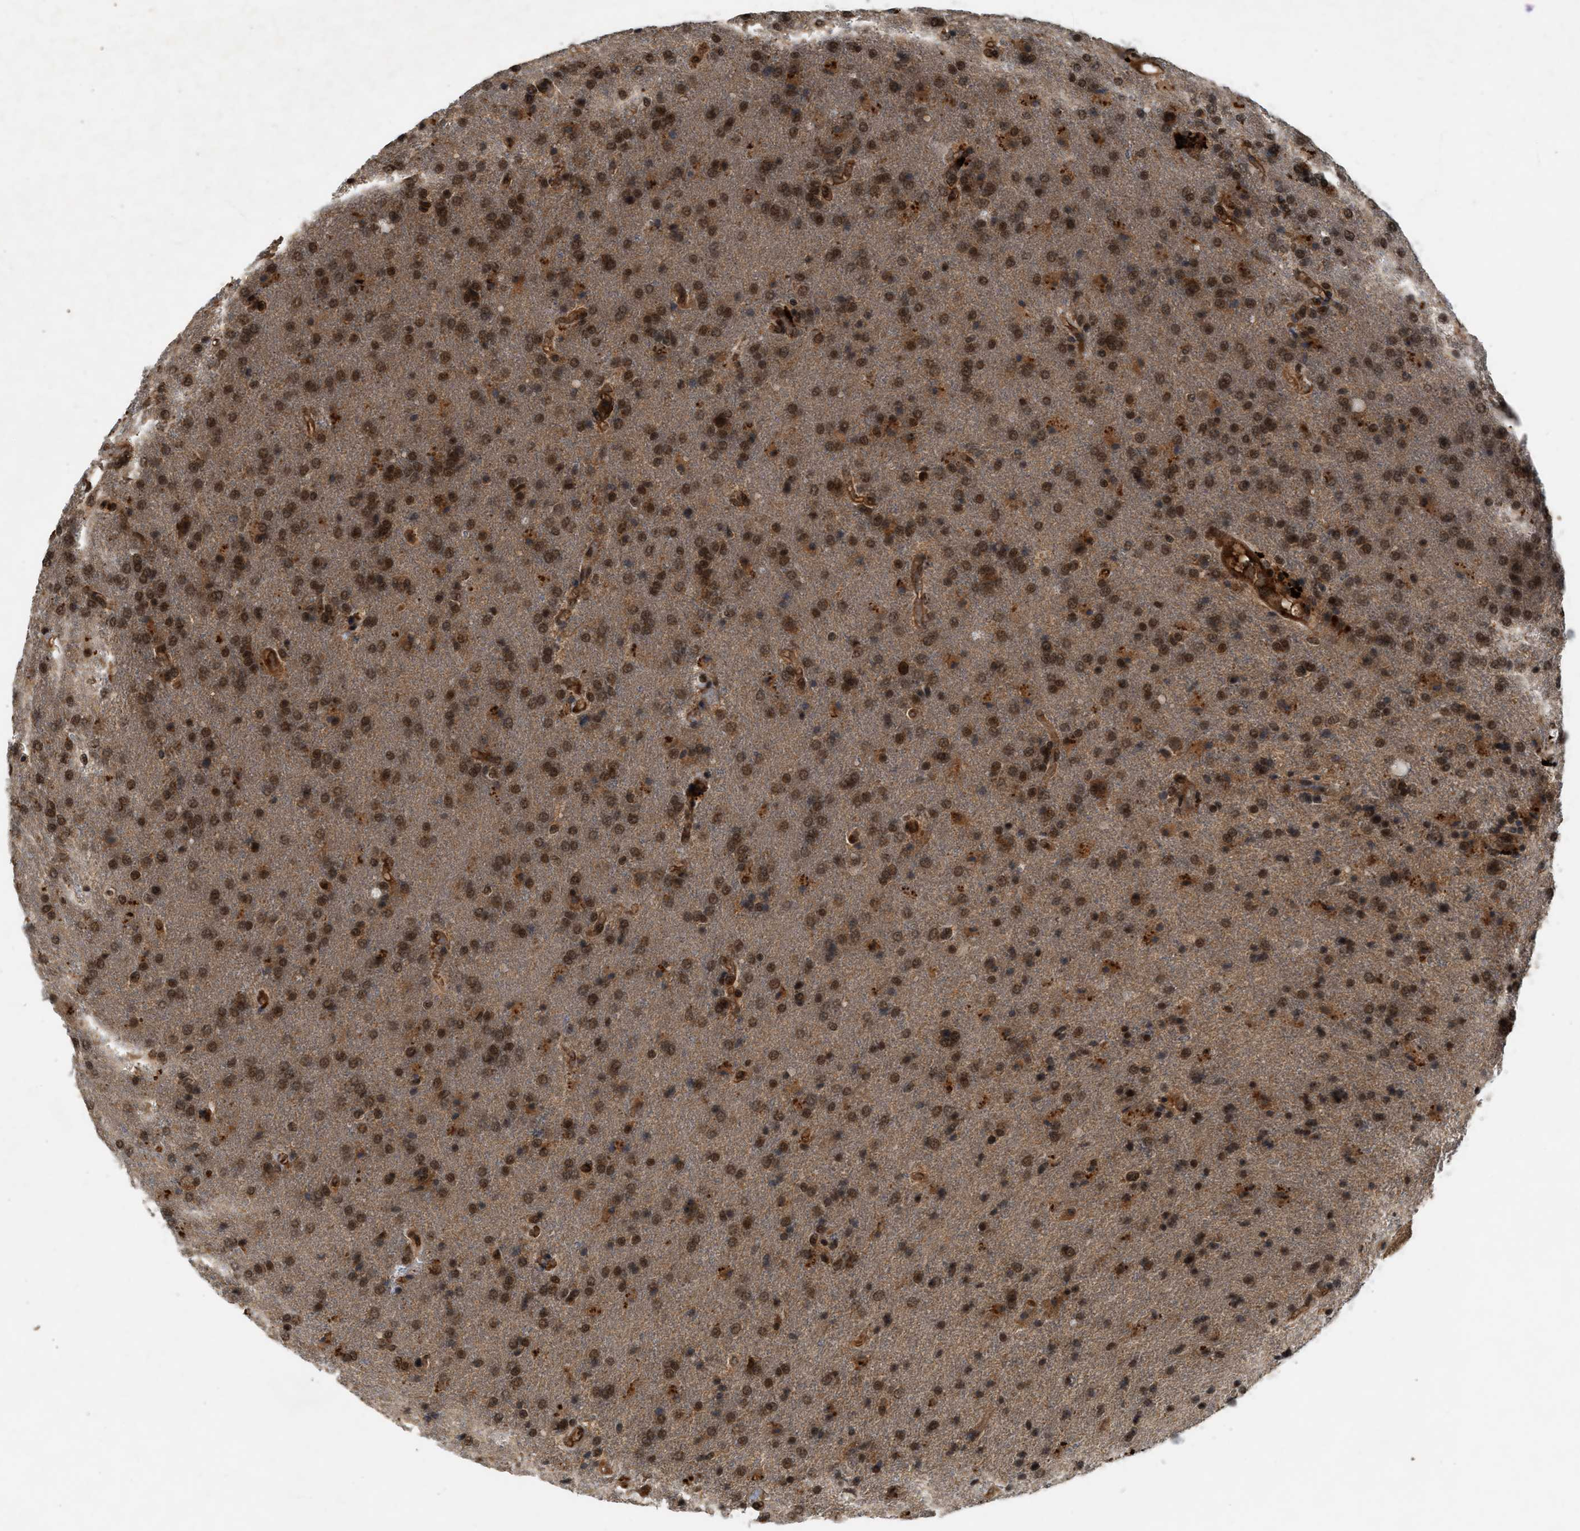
{"staining": {"intensity": "strong", "quantity": ">75%", "location": "nuclear"}, "tissue": "glioma", "cell_type": "Tumor cells", "image_type": "cancer", "snomed": [{"axis": "morphology", "description": "Glioma, malignant, High grade"}, {"axis": "topography", "description": "Brain"}], "caption": "Strong nuclear protein expression is present in approximately >75% of tumor cells in malignant glioma (high-grade).", "gene": "RUSC2", "patient": {"sex": "male", "age": 72}}